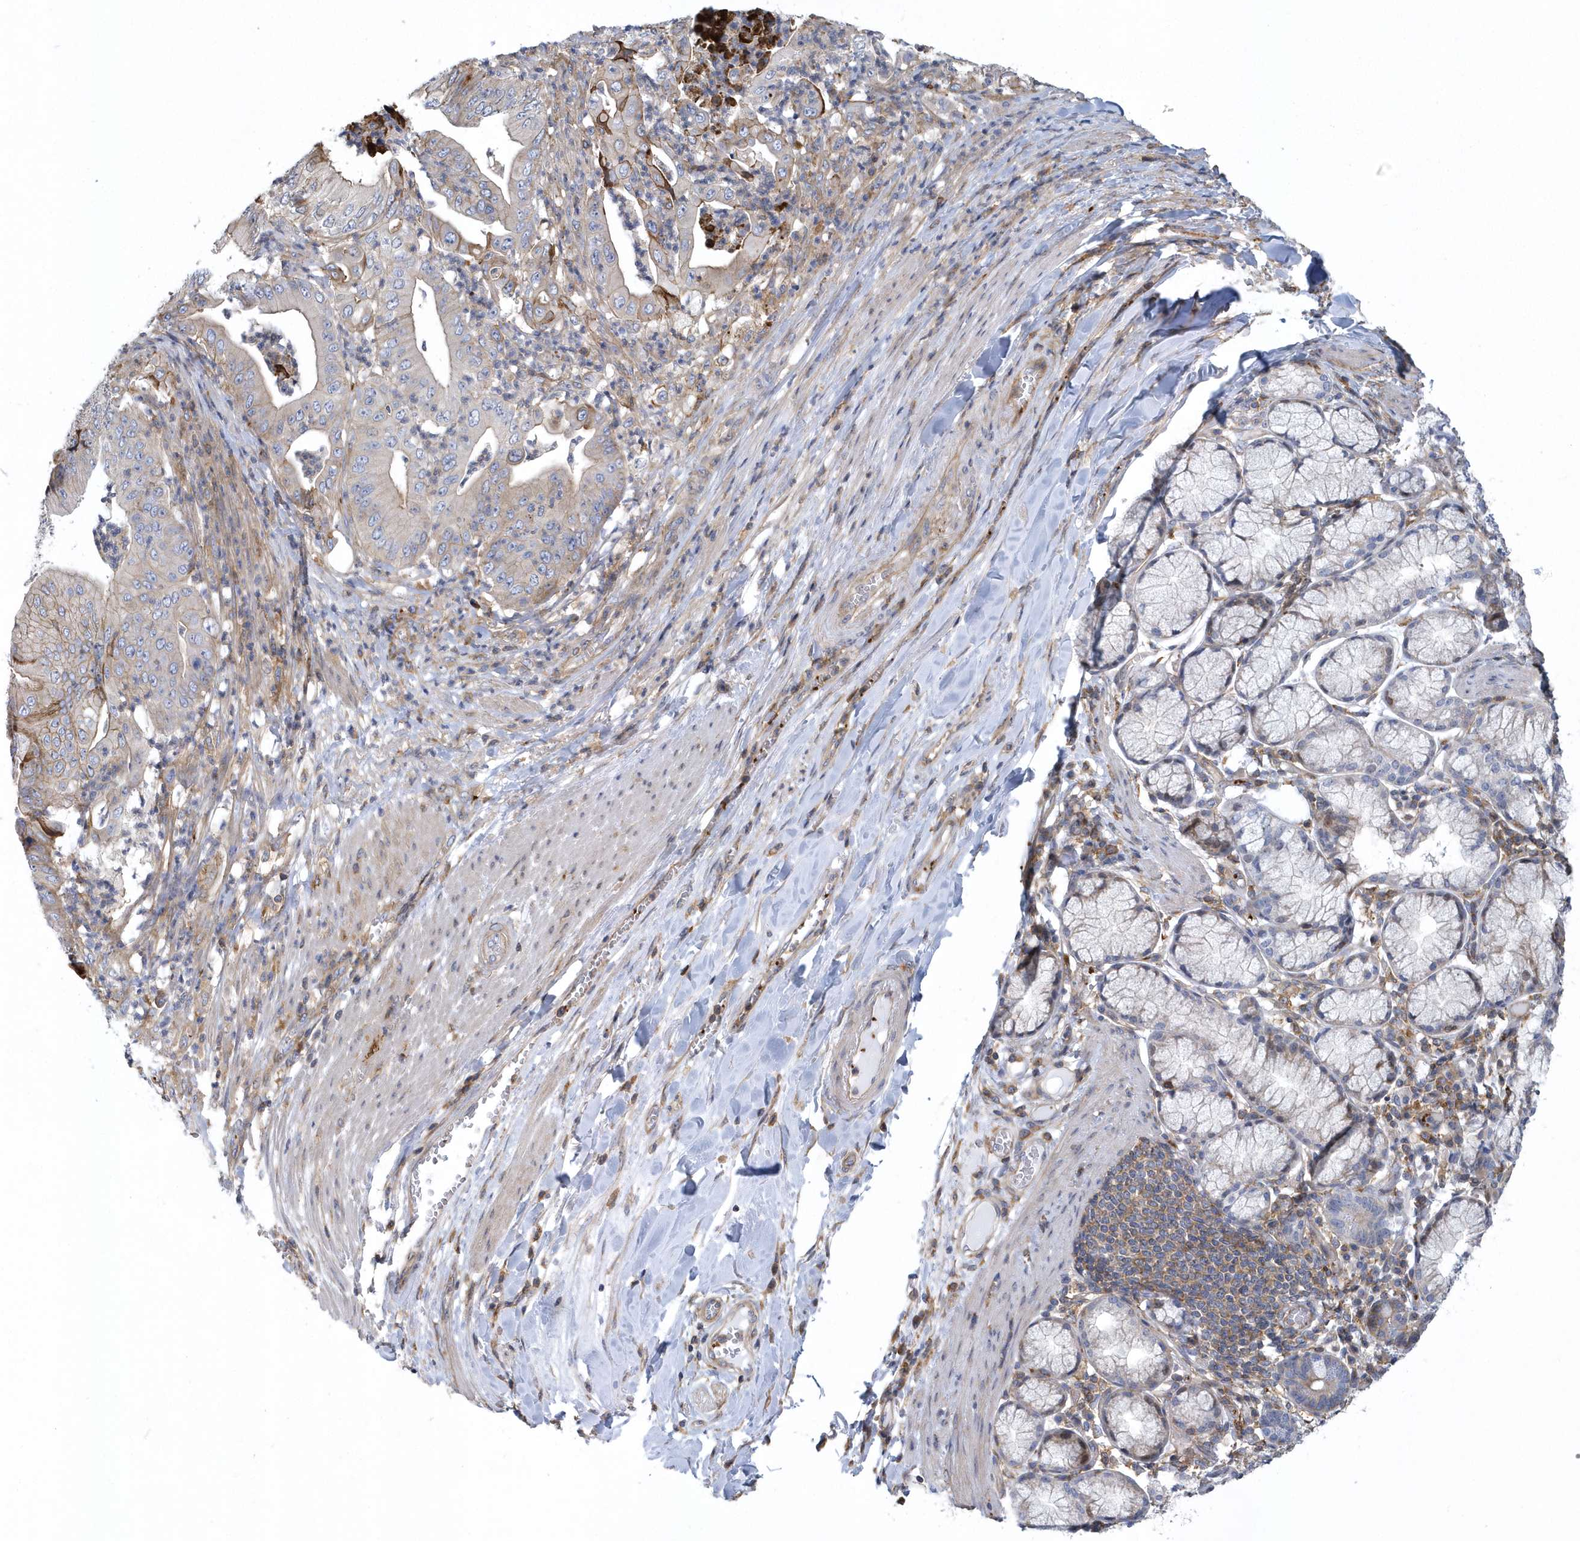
{"staining": {"intensity": "moderate", "quantity": "<25%", "location": "cytoplasmic/membranous"}, "tissue": "pancreatic cancer", "cell_type": "Tumor cells", "image_type": "cancer", "snomed": [{"axis": "morphology", "description": "Adenocarcinoma, NOS"}, {"axis": "topography", "description": "Pancreas"}], "caption": "IHC photomicrograph of neoplastic tissue: pancreatic cancer stained using immunohistochemistry exhibits low levels of moderate protein expression localized specifically in the cytoplasmic/membranous of tumor cells, appearing as a cytoplasmic/membranous brown color.", "gene": "ARAP2", "patient": {"sex": "female", "age": 77}}